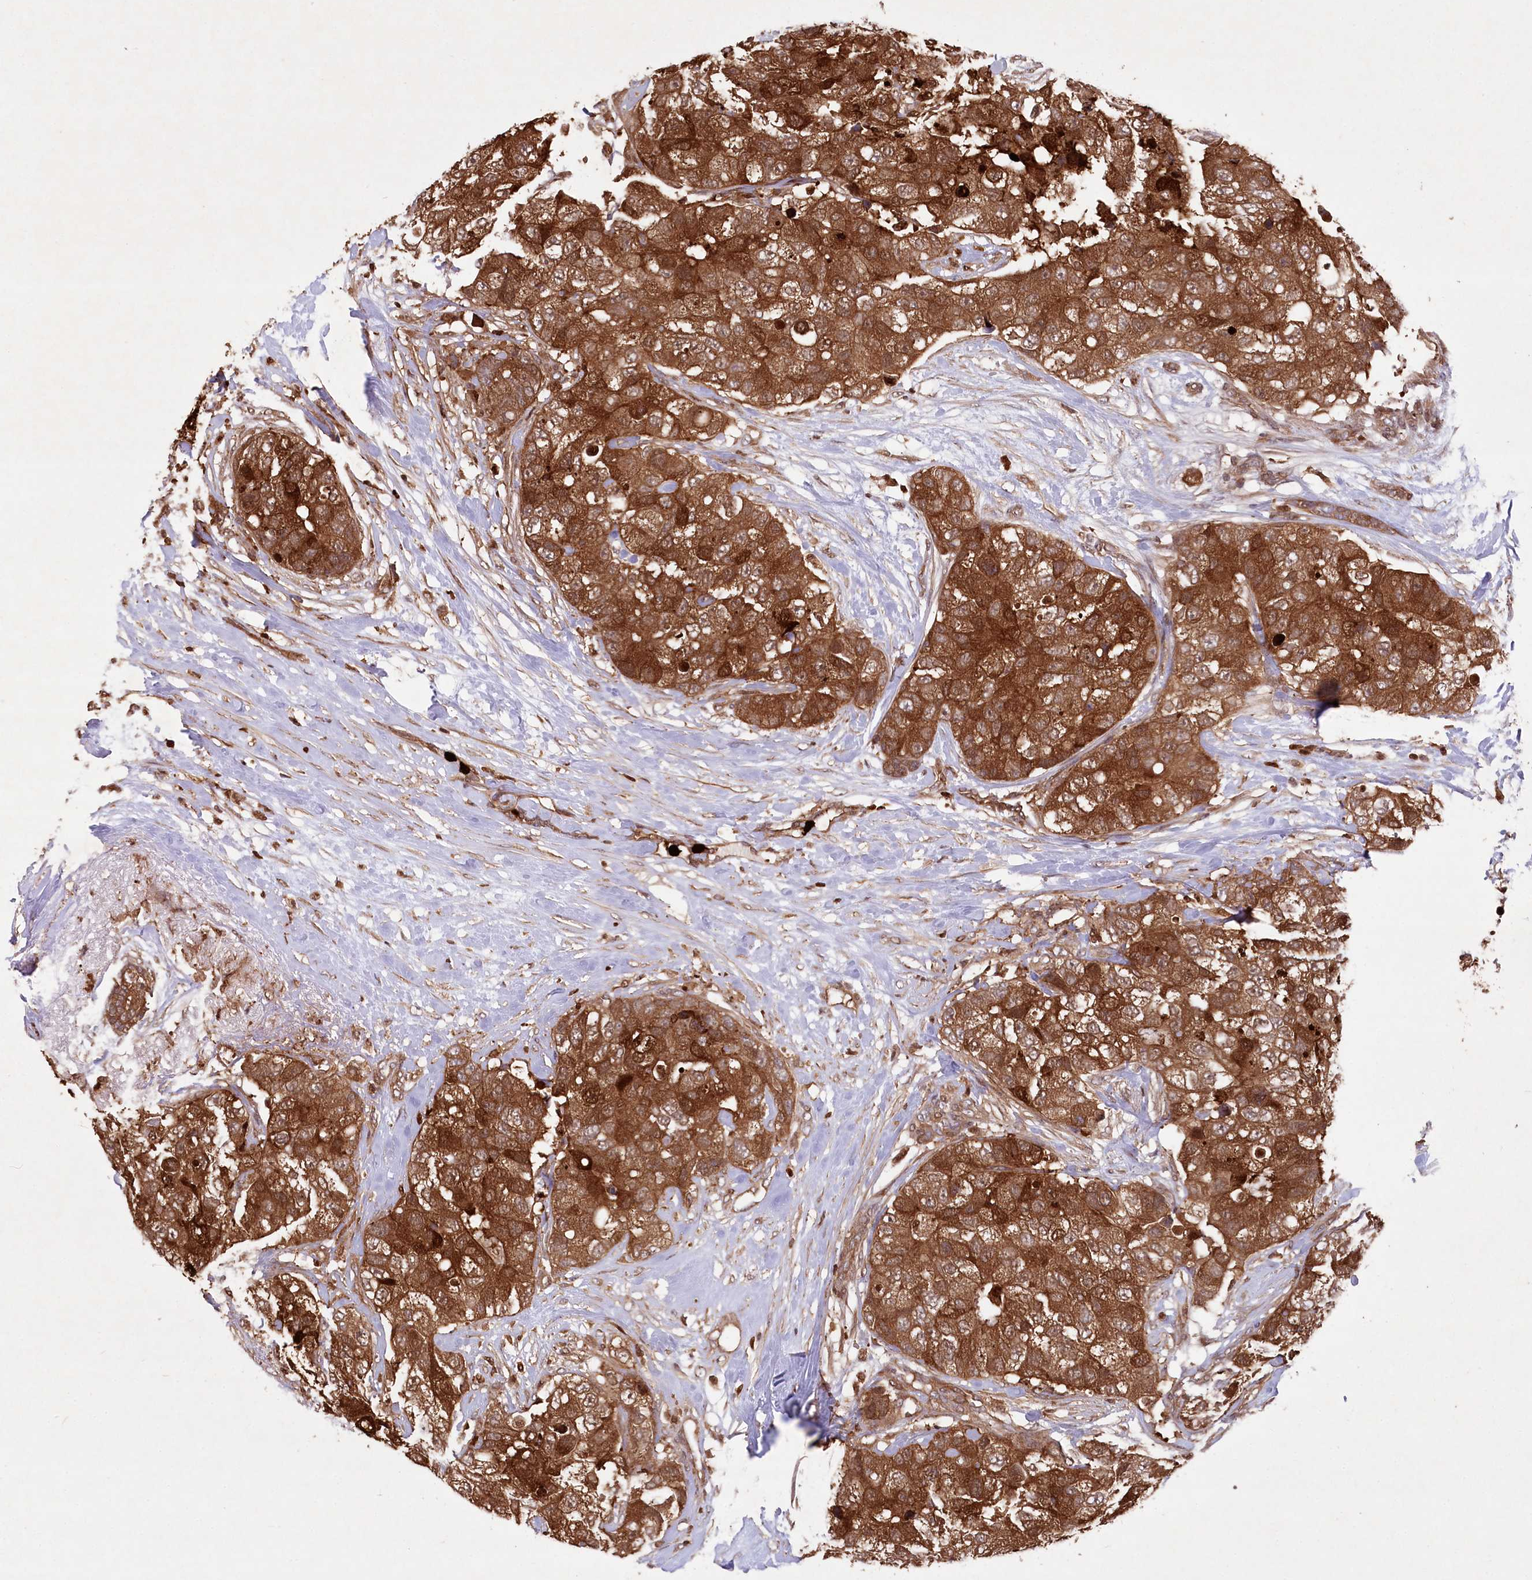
{"staining": {"intensity": "strong", "quantity": ">75%", "location": "cytoplasmic/membranous,nuclear"}, "tissue": "breast cancer", "cell_type": "Tumor cells", "image_type": "cancer", "snomed": [{"axis": "morphology", "description": "Duct carcinoma"}, {"axis": "topography", "description": "Breast"}], "caption": "Human invasive ductal carcinoma (breast) stained with a brown dye demonstrates strong cytoplasmic/membranous and nuclear positive positivity in approximately >75% of tumor cells.", "gene": "LSG1", "patient": {"sex": "female", "age": 62}}